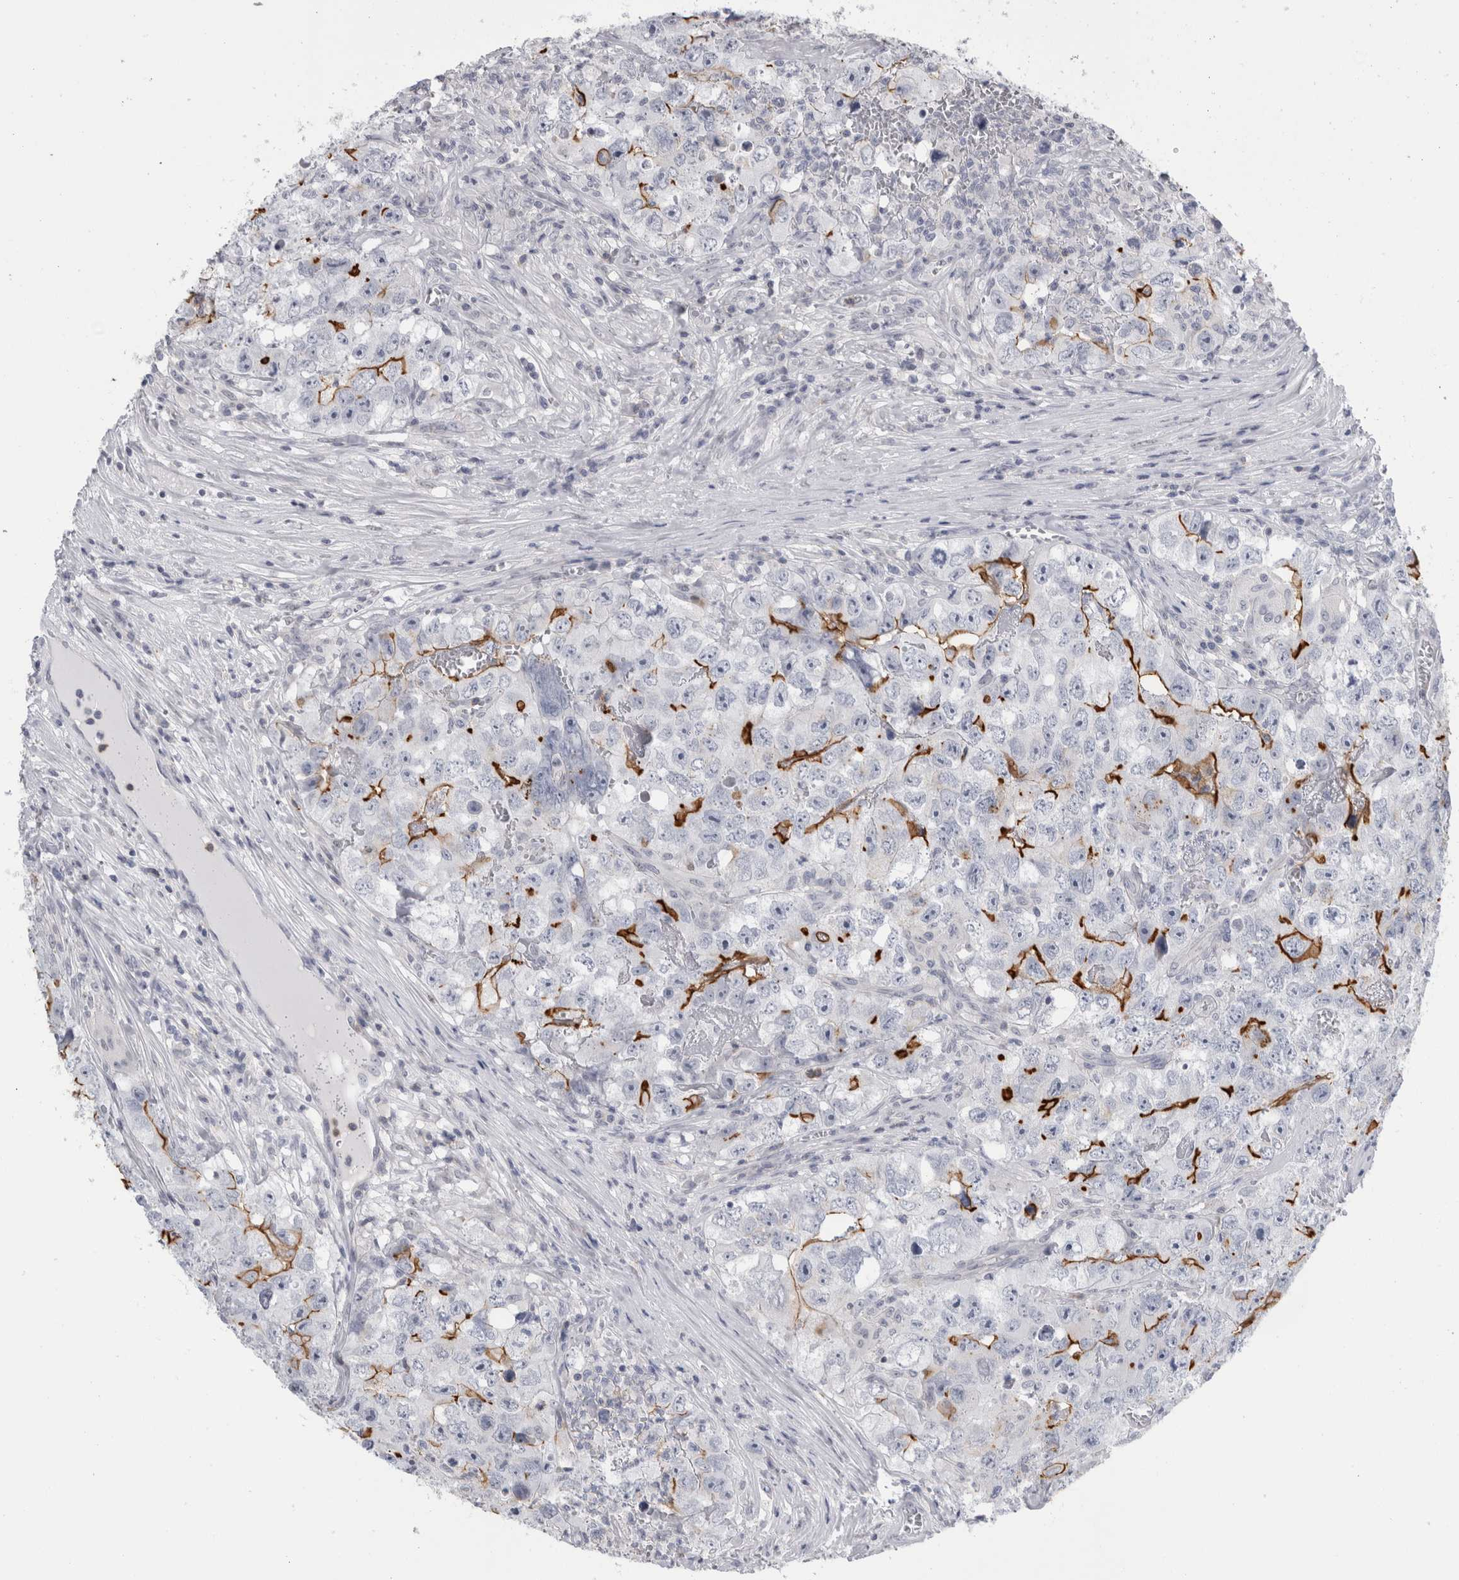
{"staining": {"intensity": "moderate", "quantity": "<25%", "location": "cytoplasmic/membranous"}, "tissue": "testis cancer", "cell_type": "Tumor cells", "image_type": "cancer", "snomed": [{"axis": "morphology", "description": "Seminoma, NOS"}, {"axis": "morphology", "description": "Carcinoma, Embryonal, NOS"}, {"axis": "topography", "description": "Testis"}], "caption": "Protein positivity by IHC demonstrates moderate cytoplasmic/membranous positivity in about <25% of tumor cells in testis cancer (seminoma).", "gene": "ANKFY1", "patient": {"sex": "male", "age": 43}}